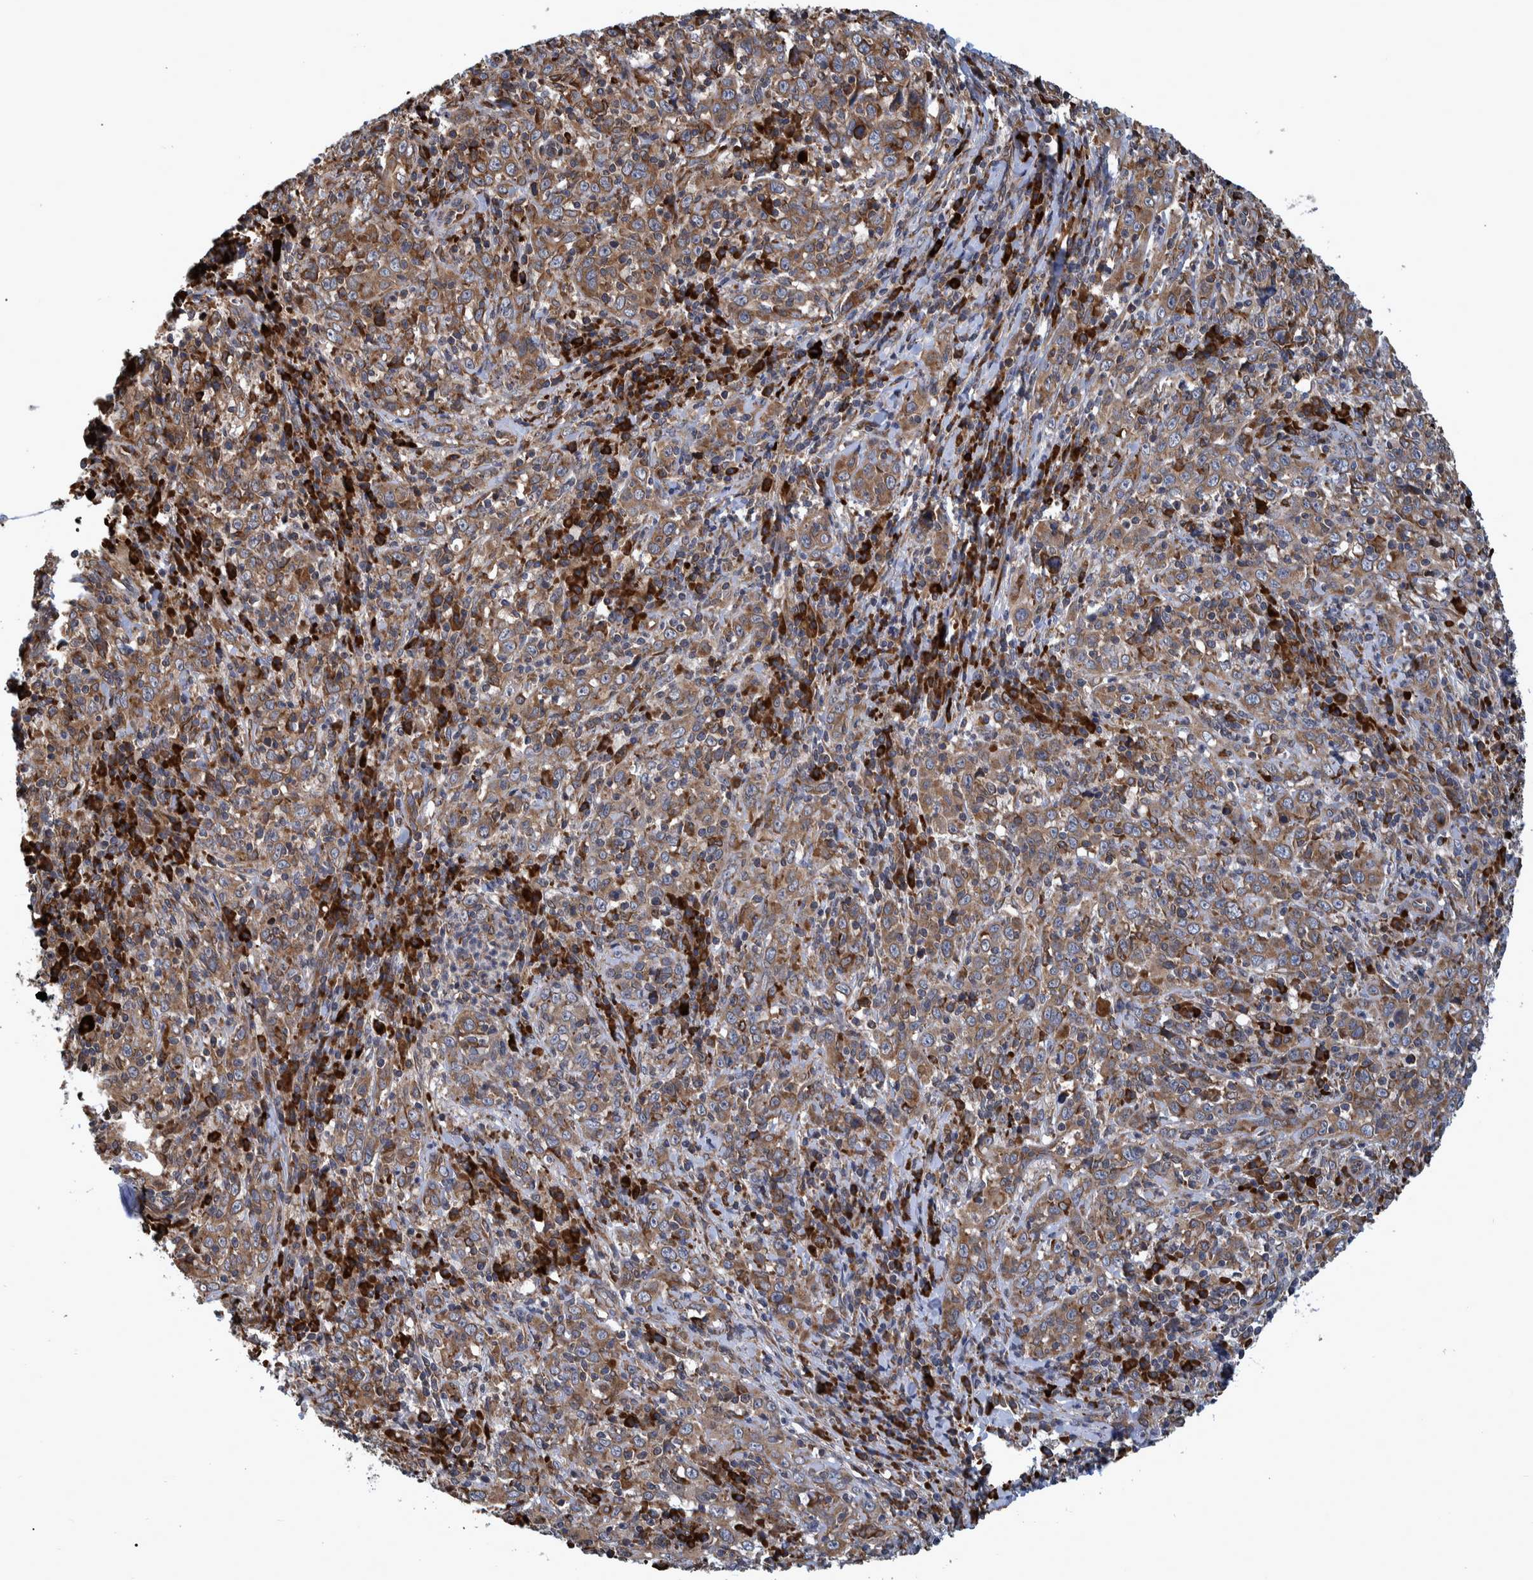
{"staining": {"intensity": "moderate", "quantity": ">75%", "location": "cytoplasmic/membranous"}, "tissue": "cervical cancer", "cell_type": "Tumor cells", "image_type": "cancer", "snomed": [{"axis": "morphology", "description": "Squamous cell carcinoma, NOS"}, {"axis": "topography", "description": "Cervix"}], "caption": "Brown immunohistochemical staining in human cervical cancer (squamous cell carcinoma) exhibits moderate cytoplasmic/membranous expression in approximately >75% of tumor cells.", "gene": "SPAG5", "patient": {"sex": "female", "age": 46}}